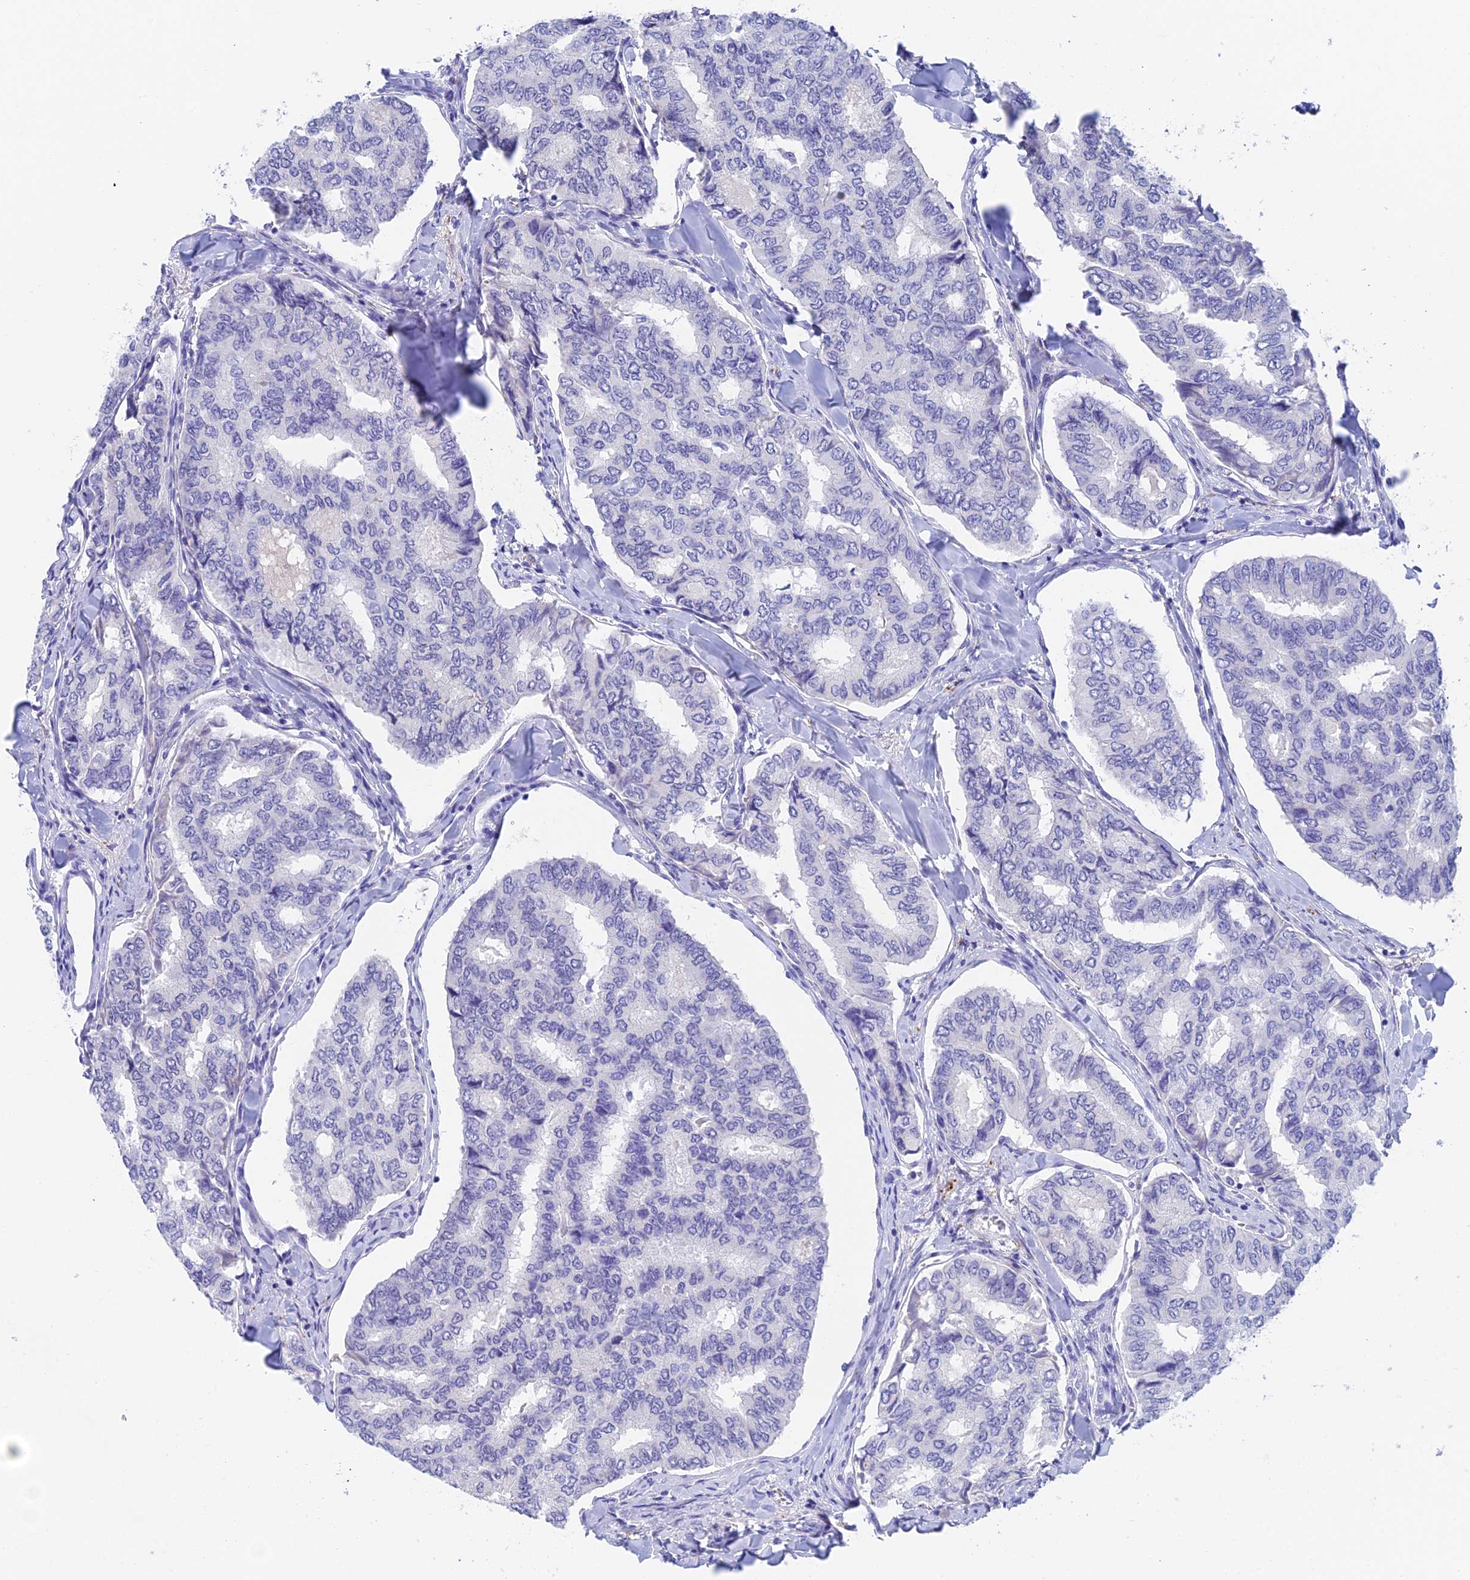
{"staining": {"intensity": "negative", "quantity": "none", "location": "none"}, "tissue": "thyroid cancer", "cell_type": "Tumor cells", "image_type": "cancer", "snomed": [{"axis": "morphology", "description": "Papillary adenocarcinoma, NOS"}, {"axis": "topography", "description": "Thyroid gland"}], "caption": "DAB immunohistochemical staining of thyroid papillary adenocarcinoma reveals no significant staining in tumor cells.", "gene": "ADAMTS13", "patient": {"sex": "female", "age": 35}}